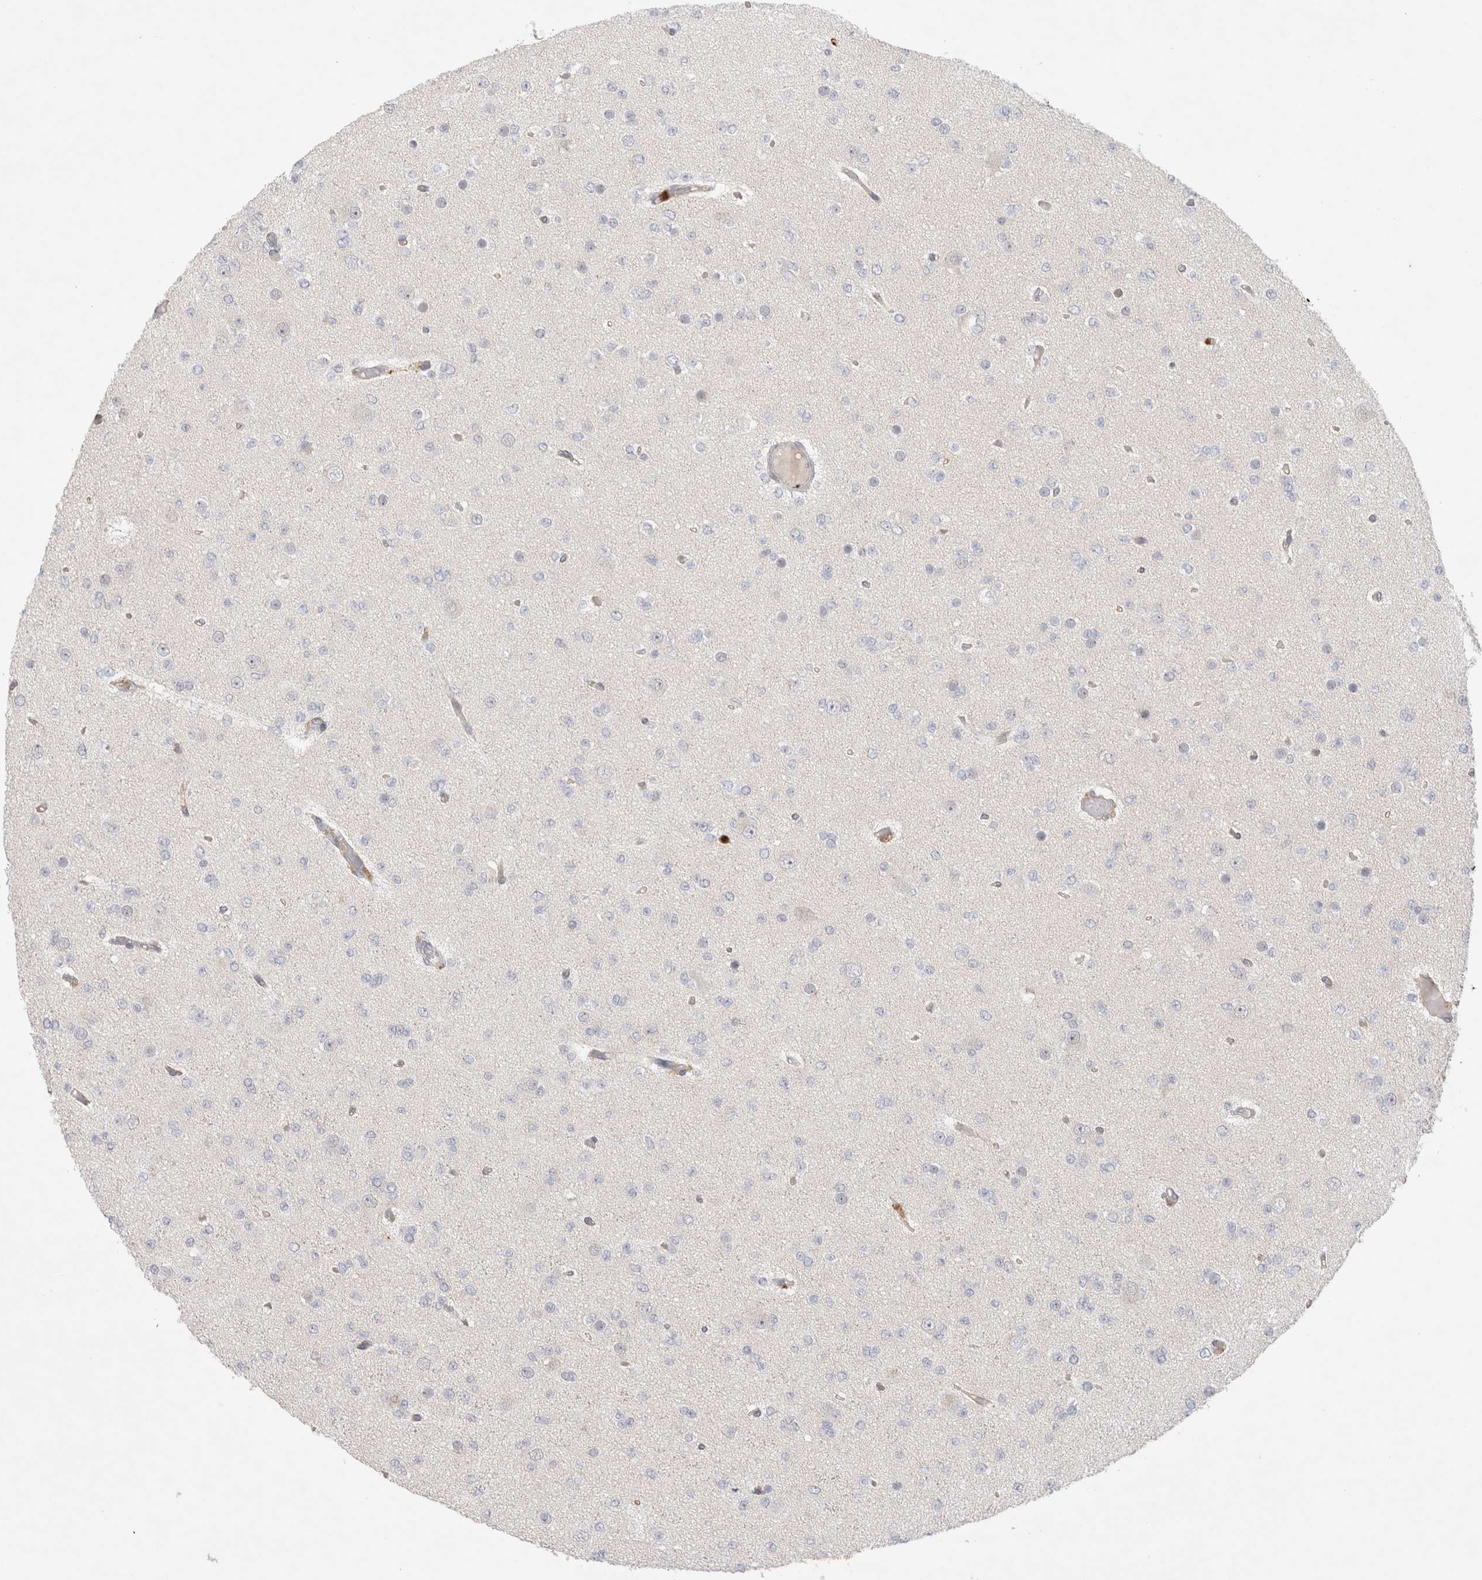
{"staining": {"intensity": "negative", "quantity": "none", "location": "none"}, "tissue": "glioma", "cell_type": "Tumor cells", "image_type": "cancer", "snomed": [{"axis": "morphology", "description": "Glioma, malignant, Low grade"}, {"axis": "topography", "description": "Brain"}], "caption": "Tumor cells show no significant expression in glioma.", "gene": "GSDMB", "patient": {"sex": "female", "age": 22}}